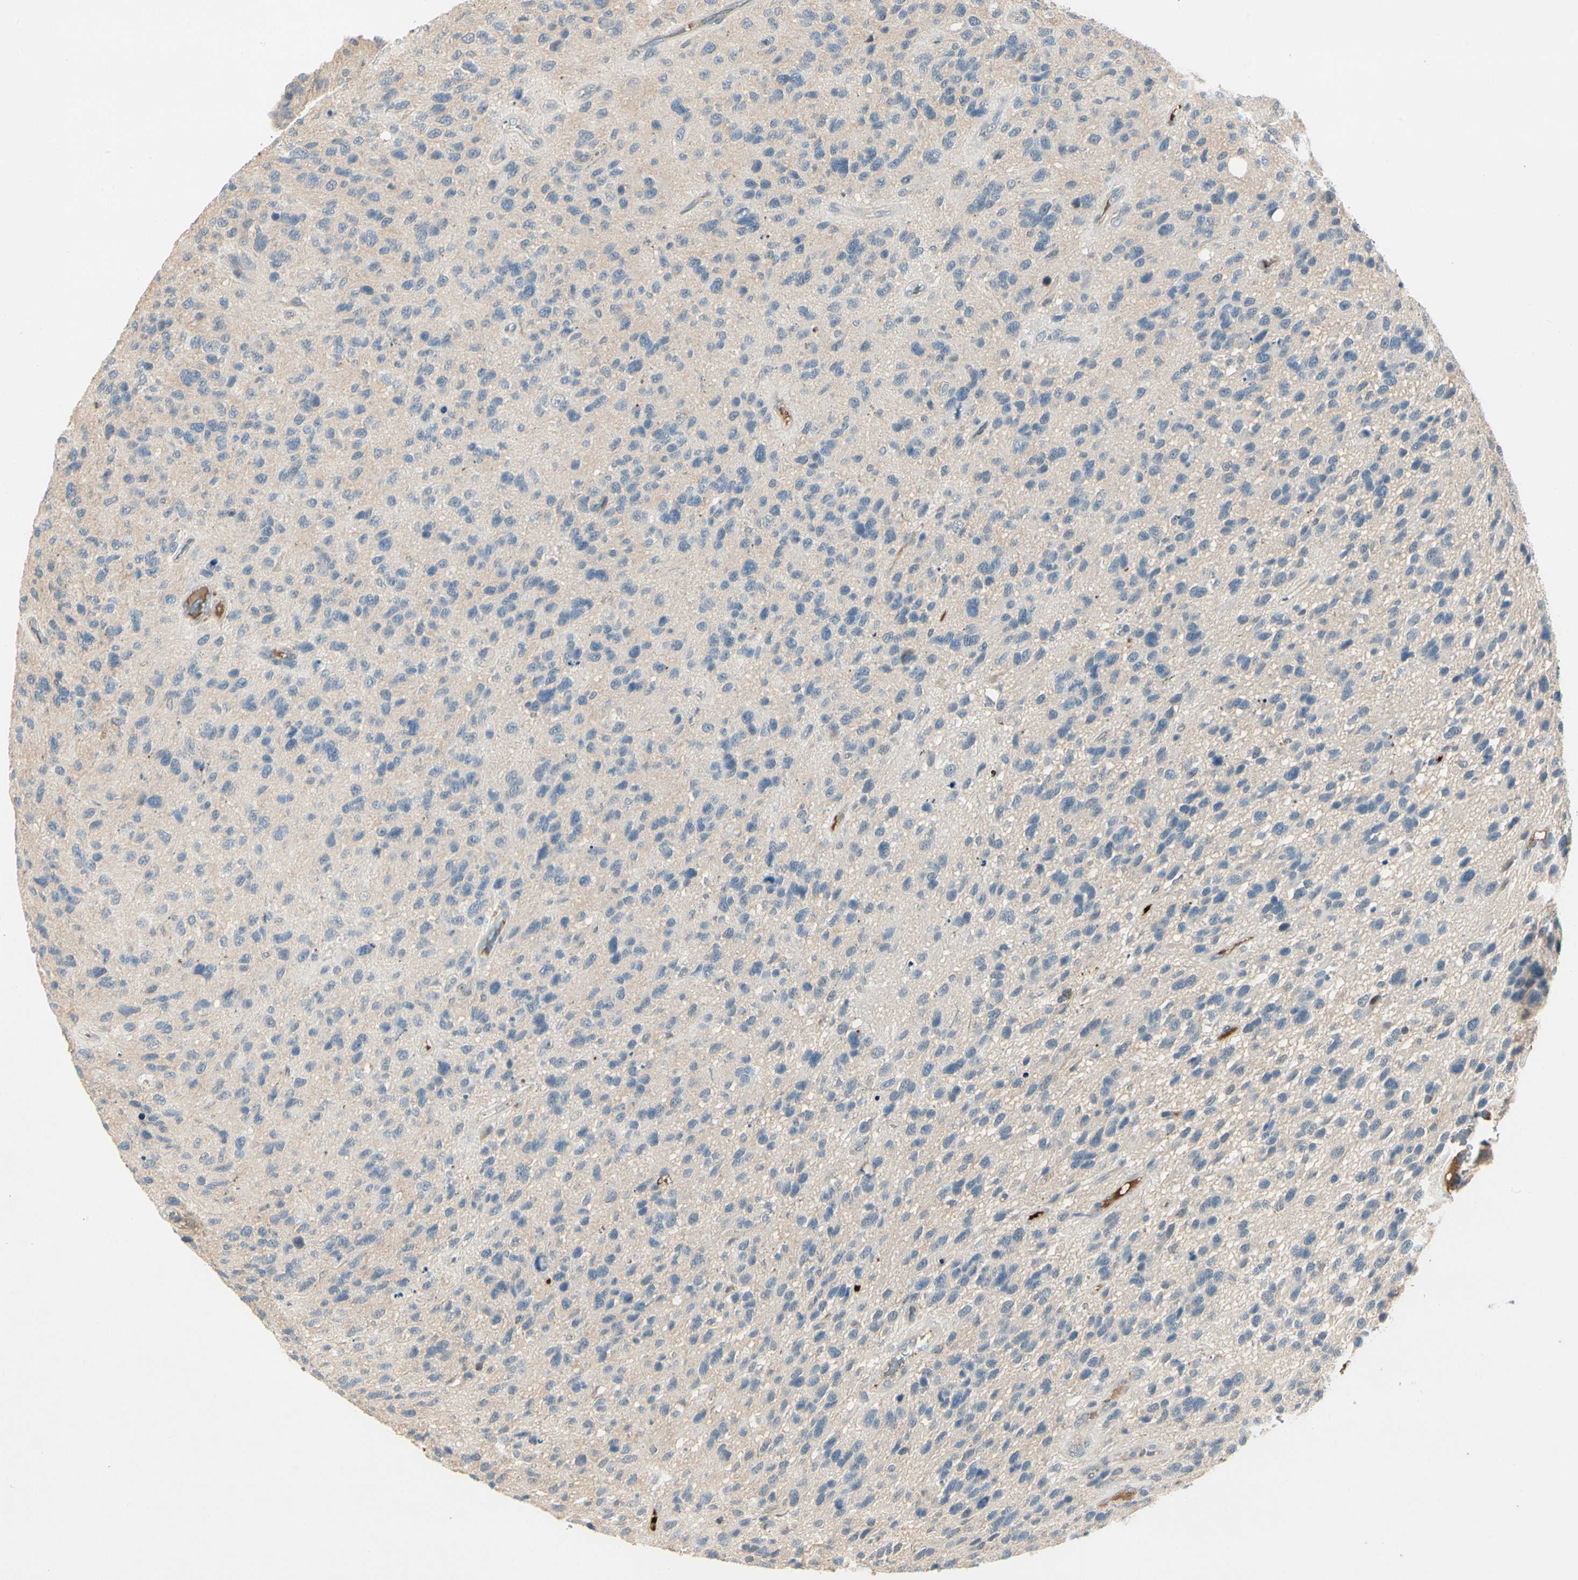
{"staining": {"intensity": "negative", "quantity": "none", "location": "none"}, "tissue": "glioma", "cell_type": "Tumor cells", "image_type": "cancer", "snomed": [{"axis": "morphology", "description": "Glioma, malignant, High grade"}, {"axis": "topography", "description": "Brain"}], "caption": "The micrograph demonstrates no staining of tumor cells in glioma.", "gene": "SKIL", "patient": {"sex": "female", "age": 58}}